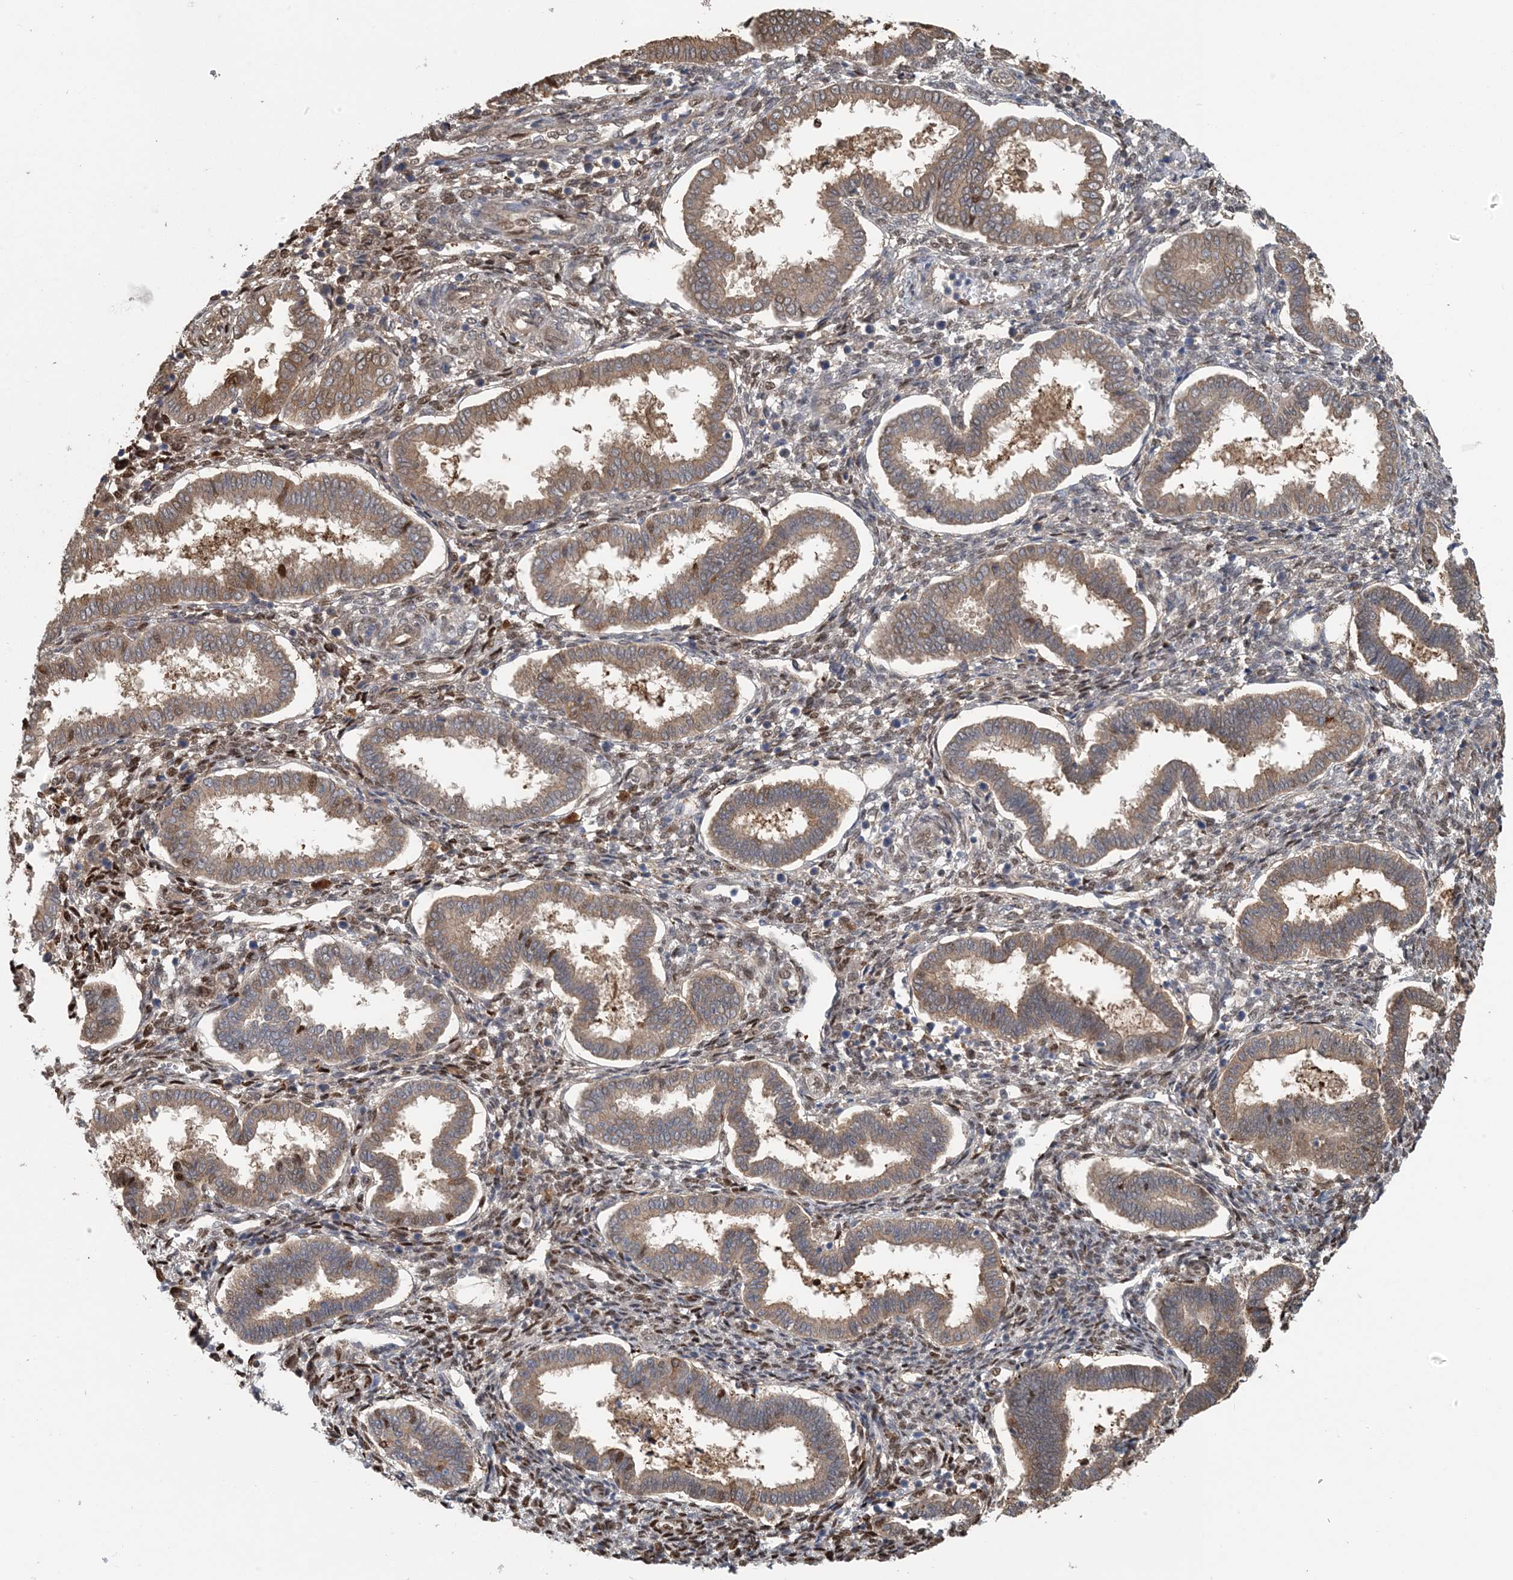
{"staining": {"intensity": "moderate", "quantity": "25%-75%", "location": "nuclear"}, "tissue": "endometrium", "cell_type": "Cells in endometrial stroma", "image_type": "normal", "snomed": [{"axis": "morphology", "description": "Normal tissue, NOS"}, {"axis": "topography", "description": "Endometrium"}], "caption": "Immunohistochemical staining of unremarkable human endometrium demonstrates moderate nuclear protein positivity in approximately 25%-75% of cells in endometrial stroma. (Stains: DAB in brown, nuclei in blue, Microscopy: brightfield microscopy at high magnification).", "gene": "HIKESHI", "patient": {"sex": "female", "age": 24}}